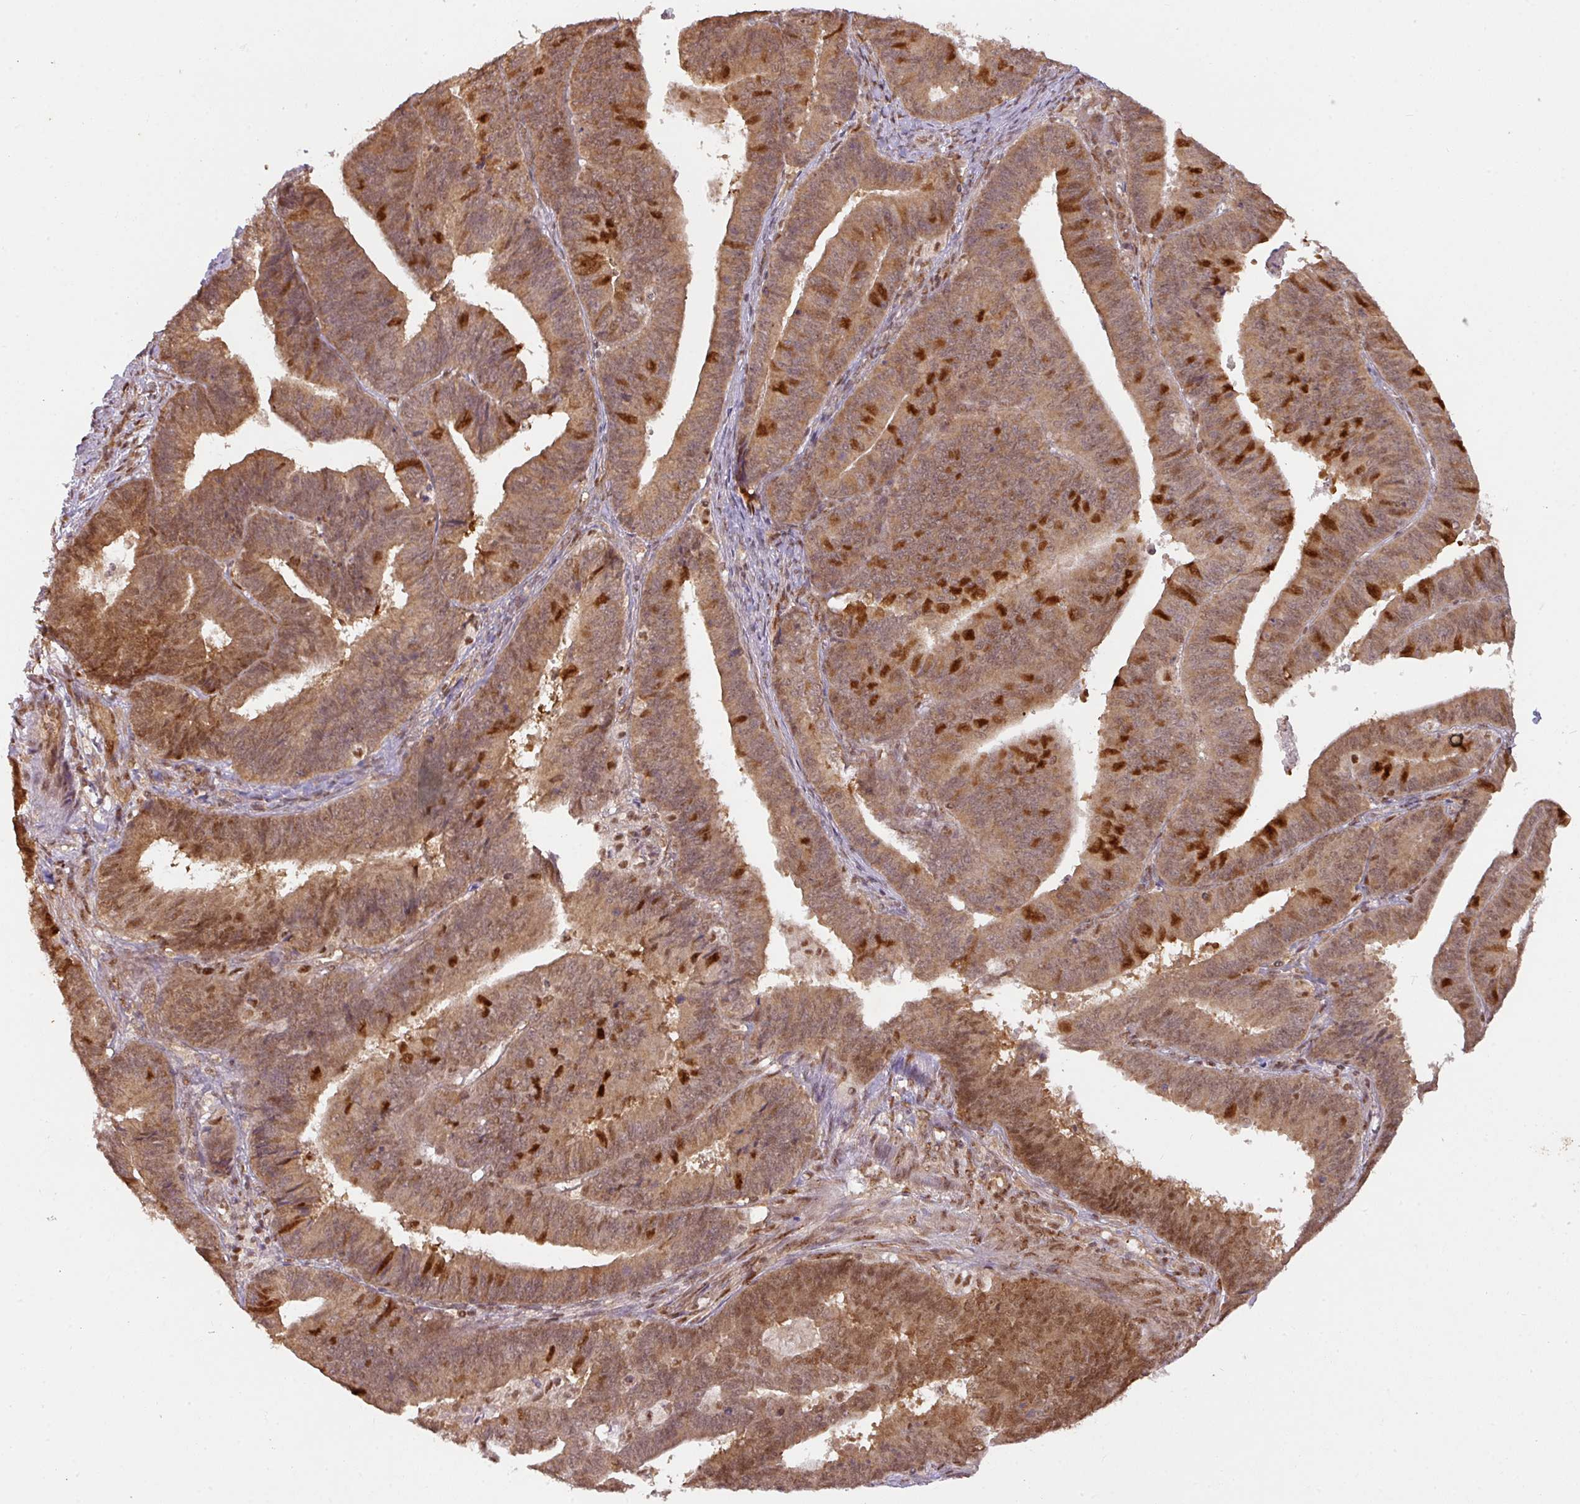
{"staining": {"intensity": "moderate", "quantity": ">75%", "location": "cytoplasmic/membranous,nuclear"}, "tissue": "endometrial cancer", "cell_type": "Tumor cells", "image_type": "cancer", "snomed": [{"axis": "morphology", "description": "Adenocarcinoma, NOS"}, {"axis": "topography", "description": "Endometrium"}], "caption": "This micrograph displays endometrial adenocarcinoma stained with immunohistochemistry (IHC) to label a protein in brown. The cytoplasmic/membranous and nuclear of tumor cells show moderate positivity for the protein. Nuclei are counter-stained blue.", "gene": "RANBP9", "patient": {"sex": "female", "age": 73}}